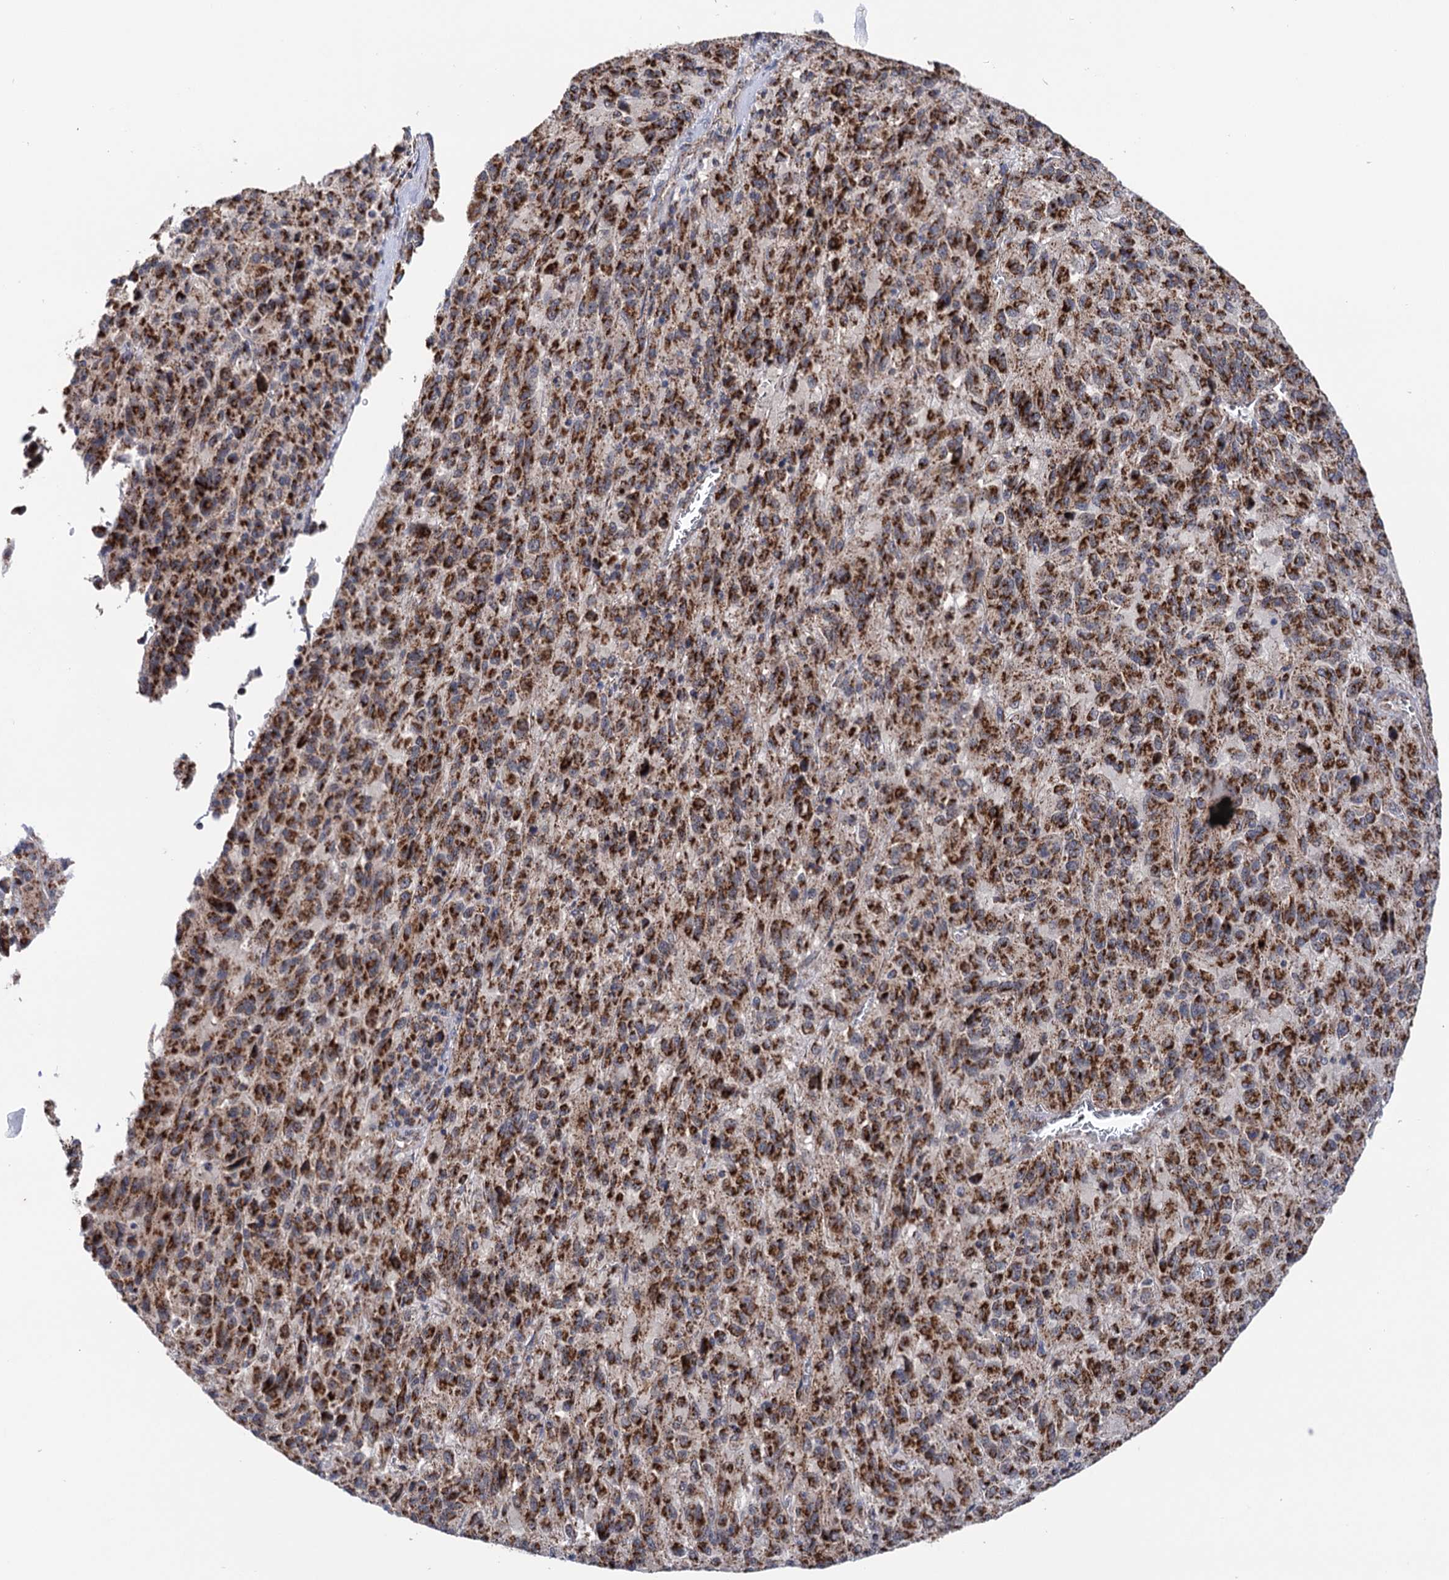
{"staining": {"intensity": "strong", "quantity": ">75%", "location": "cytoplasmic/membranous"}, "tissue": "melanoma", "cell_type": "Tumor cells", "image_type": "cancer", "snomed": [{"axis": "morphology", "description": "Malignant melanoma, Metastatic site"}, {"axis": "topography", "description": "Lung"}], "caption": "Malignant melanoma (metastatic site) was stained to show a protein in brown. There is high levels of strong cytoplasmic/membranous staining in approximately >75% of tumor cells. The staining was performed using DAB to visualize the protein expression in brown, while the nuclei were stained in blue with hematoxylin (Magnification: 20x).", "gene": "SUCLA2", "patient": {"sex": "male", "age": 64}}